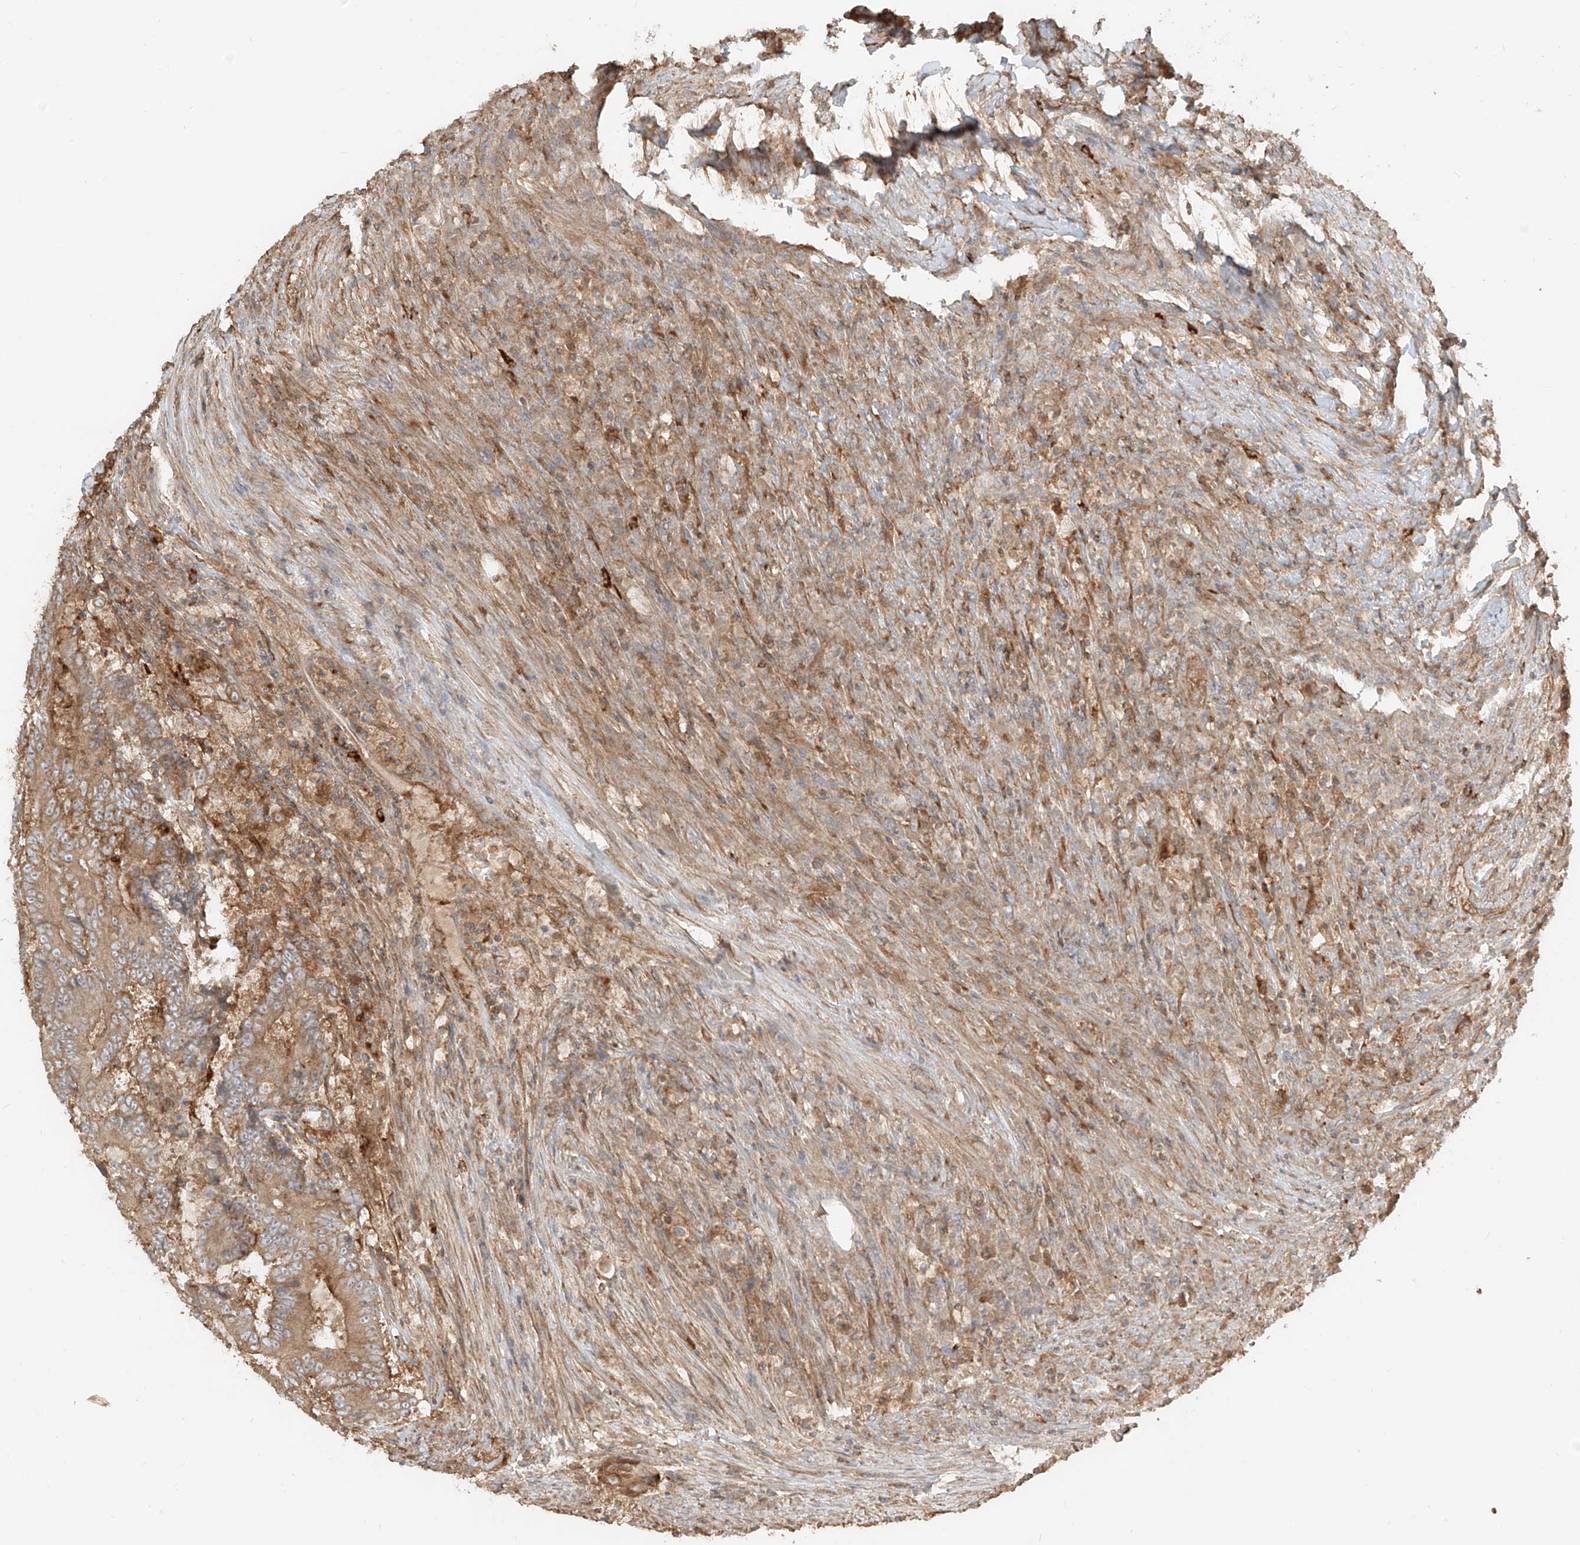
{"staining": {"intensity": "weak", "quantity": ">75%", "location": "cytoplasmic/membranous"}, "tissue": "colorectal cancer", "cell_type": "Tumor cells", "image_type": "cancer", "snomed": [{"axis": "morphology", "description": "Adenocarcinoma, NOS"}, {"axis": "topography", "description": "Colon"}], "caption": "High-magnification brightfield microscopy of colorectal cancer (adenocarcinoma) stained with DAB (3,3'-diaminobenzidine) (brown) and counterstained with hematoxylin (blue). tumor cells exhibit weak cytoplasmic/membranous staining is present in about>75% of cells. The staining was performed using DAB, with brown indicating positive protein expression. Nuclei are stained blue with hematoxylin.", "gene": "CCDC115", "patient": {"sex": "male", "age": 83}}